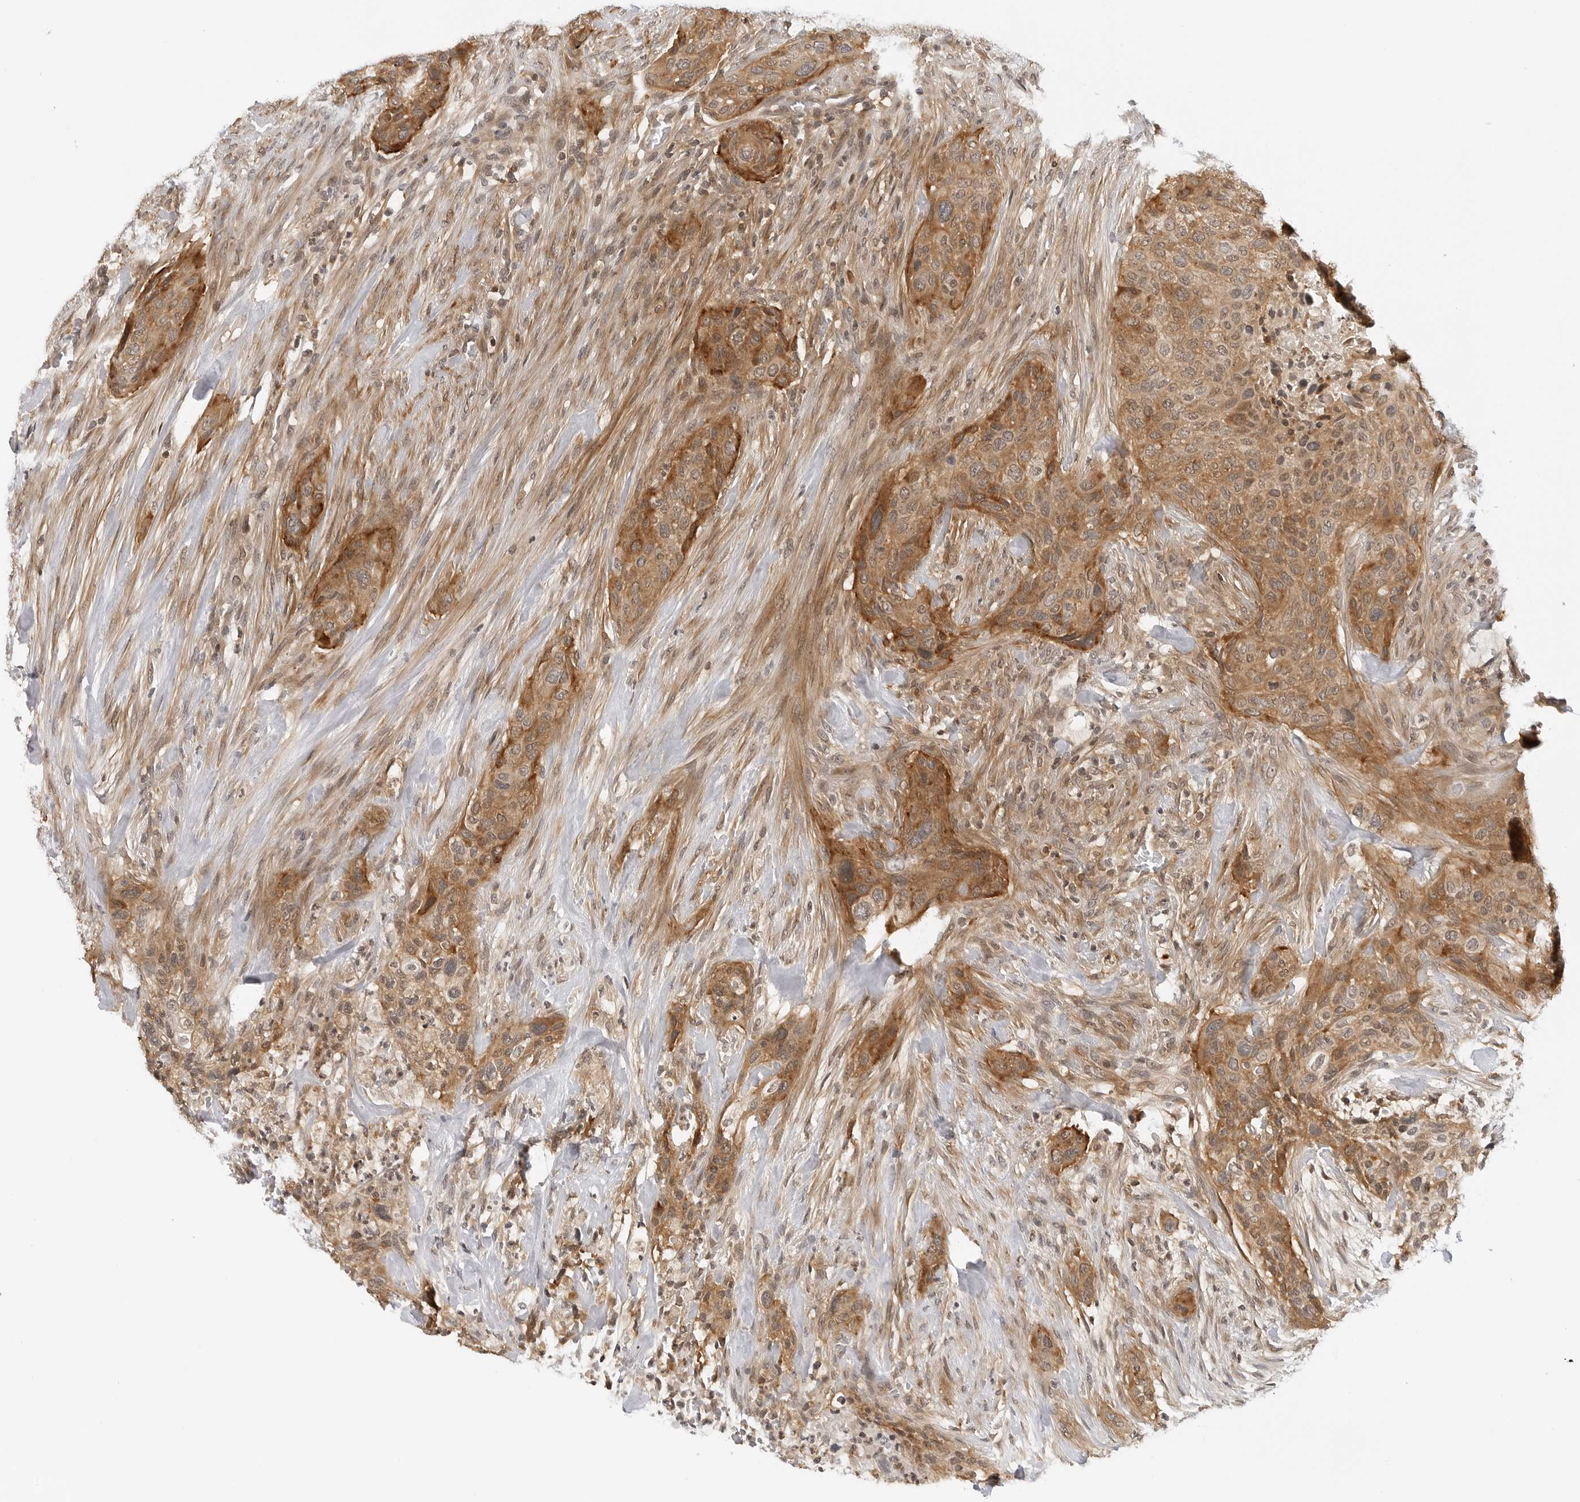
{"staining": {"intensity": "moderate", "quantity": ">75%", "location": "cytoplasmic/membranous,nuclear"}, "tissue": "urothelial cancer", "cell_type": "Tumor cells", "image_type": "cancer", "snomed": [{"axis": "morphology", "description": "Urothelial carcinoma, High grade"}, {"axis": "topography", "description": "Urinary bladder"}], "caption": "Immunohistochemistry of urothelial cancer demonstrates medium levels of moderate cytoplasmic/membranous and nuclear expression in approximately >75% of tumor cells.", "gene": "MAP2K5", "patient": {"sex": "male", "age": 35}}